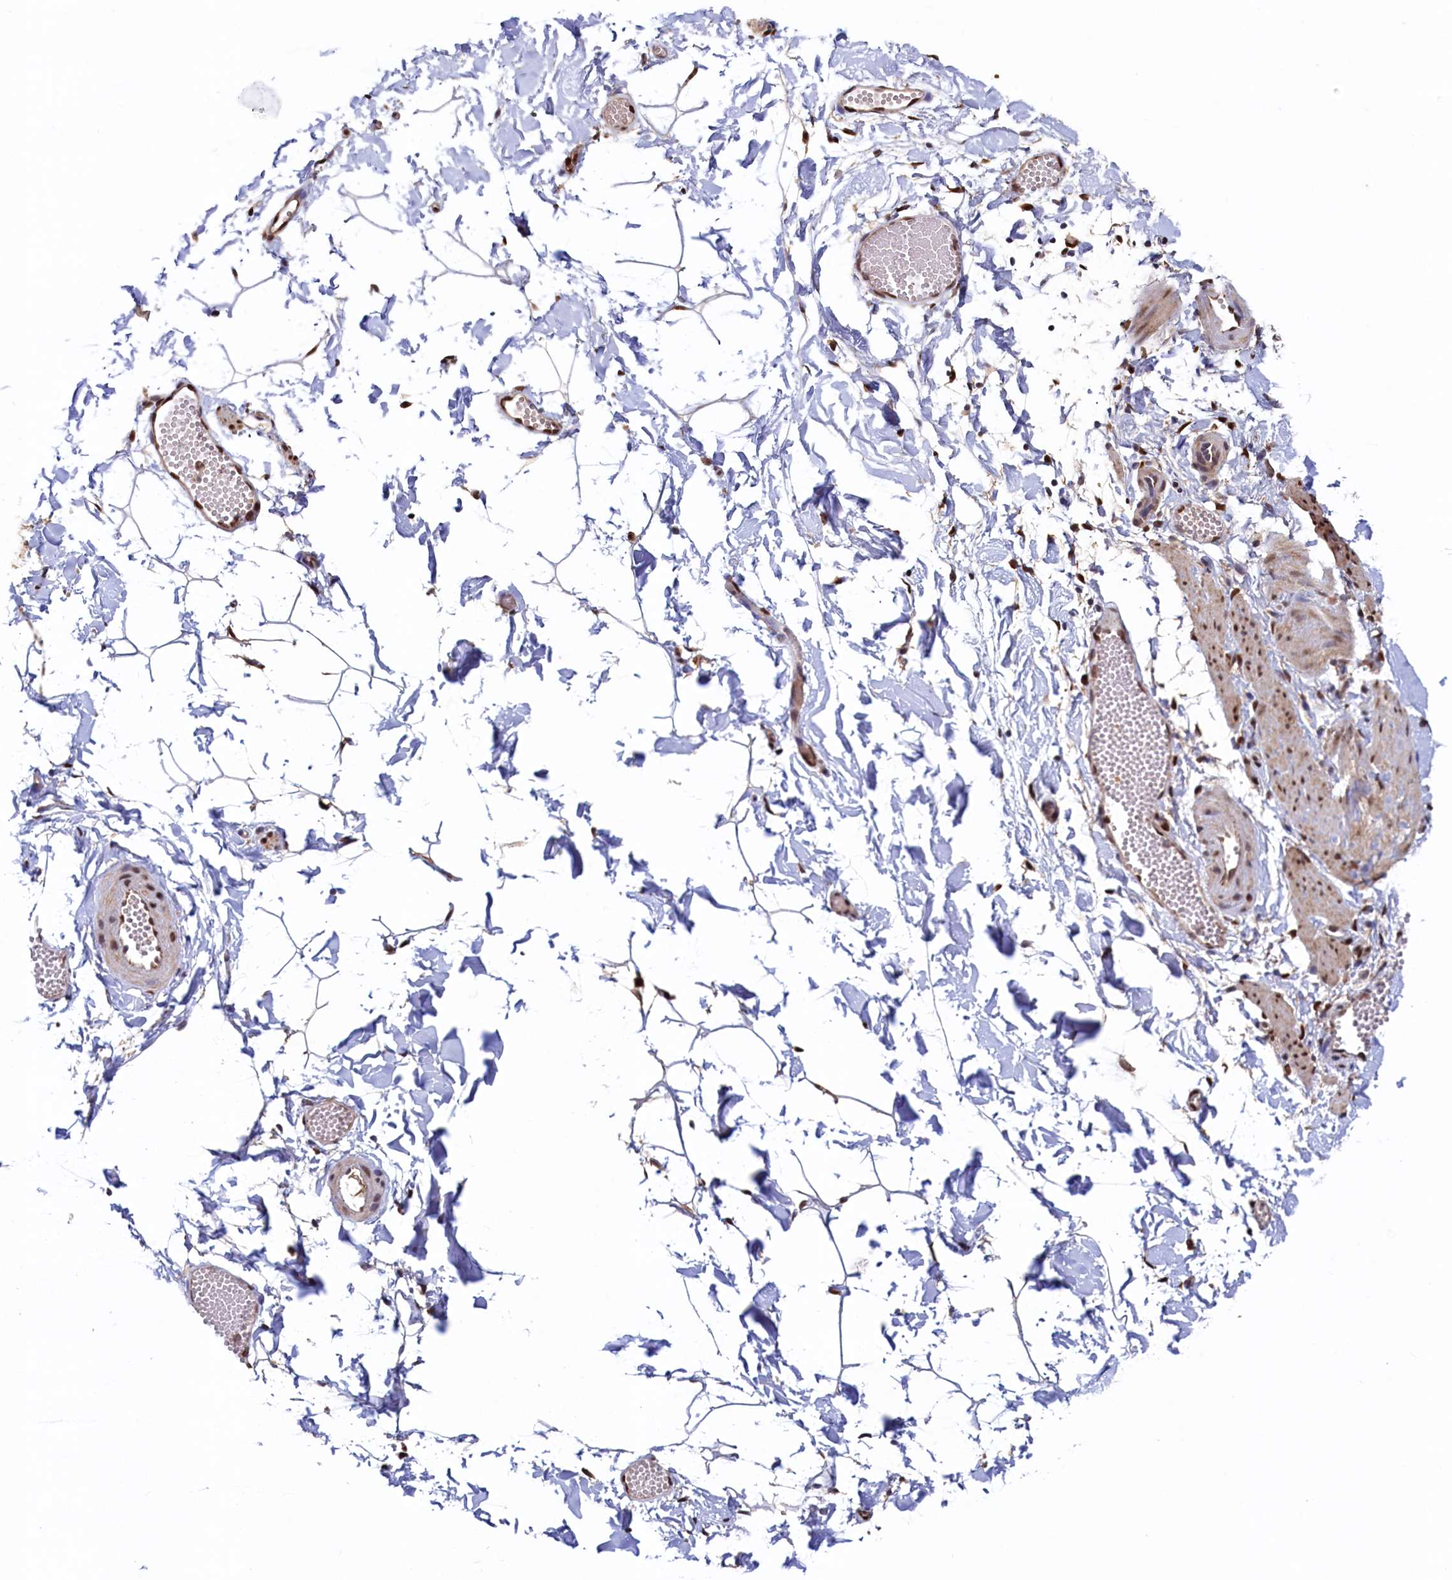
{"staining": {"intensity": "negative", "quantity": "none", "location": "none"}, "tissue": "adipose tissue", "cell_type": "Adipocytes", "image_type": "normal", "snomed": [{"axis": "morphology", "description": "Normal tissue, NOS"}, {"axis": "topography", "description": "Gallbladder"}, {"axis": "topography", "description": "Peripheral nerve tissue"}], "caption": "IHC image of unremarkable adipose tissue: adipose tissue stained with DAB (3,3'-diaminobenzidine) demonstrates no significant protein expression in adipocytes.", "gene": "AHCY", "patient": {"sex": "male", "age": 38}}